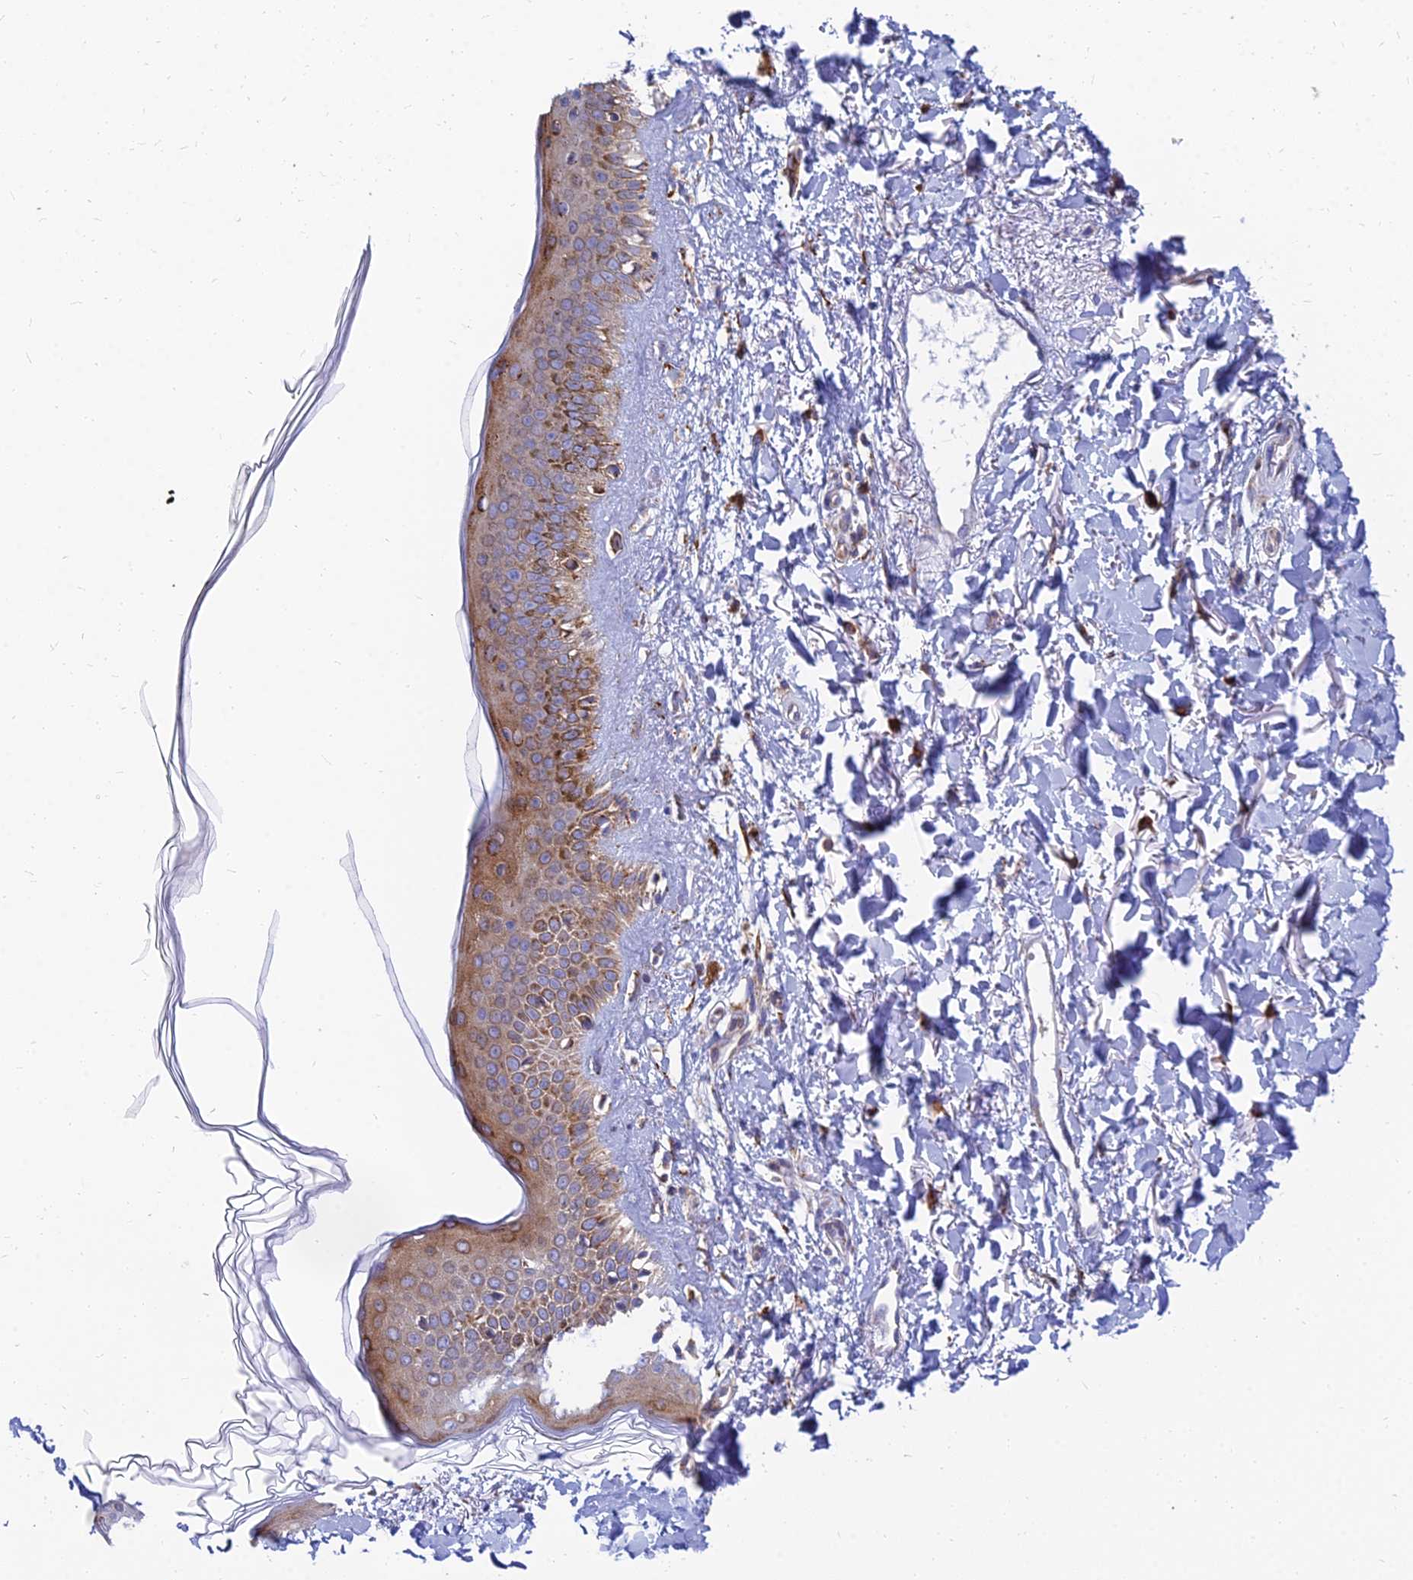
{"staining": {"intensity": "strong", "quantity": "<25%", "location": "cytoplasmic/membranous"}, "tissue": "skin", "cell_type": "Fibroblasts", "image_type": "normal", "snomed": [{"axis": "morphology", "description": "Normal tissue, NOS"}, {"axis": "topography", "description": "Skin"}], "caption": "Fibroblasts display strong cytoplasmic/membranous expression in about <25% of cells in unremarkable skin.", "gene": "CCT6A", "patient": {"sex": "female", "age": 58}}